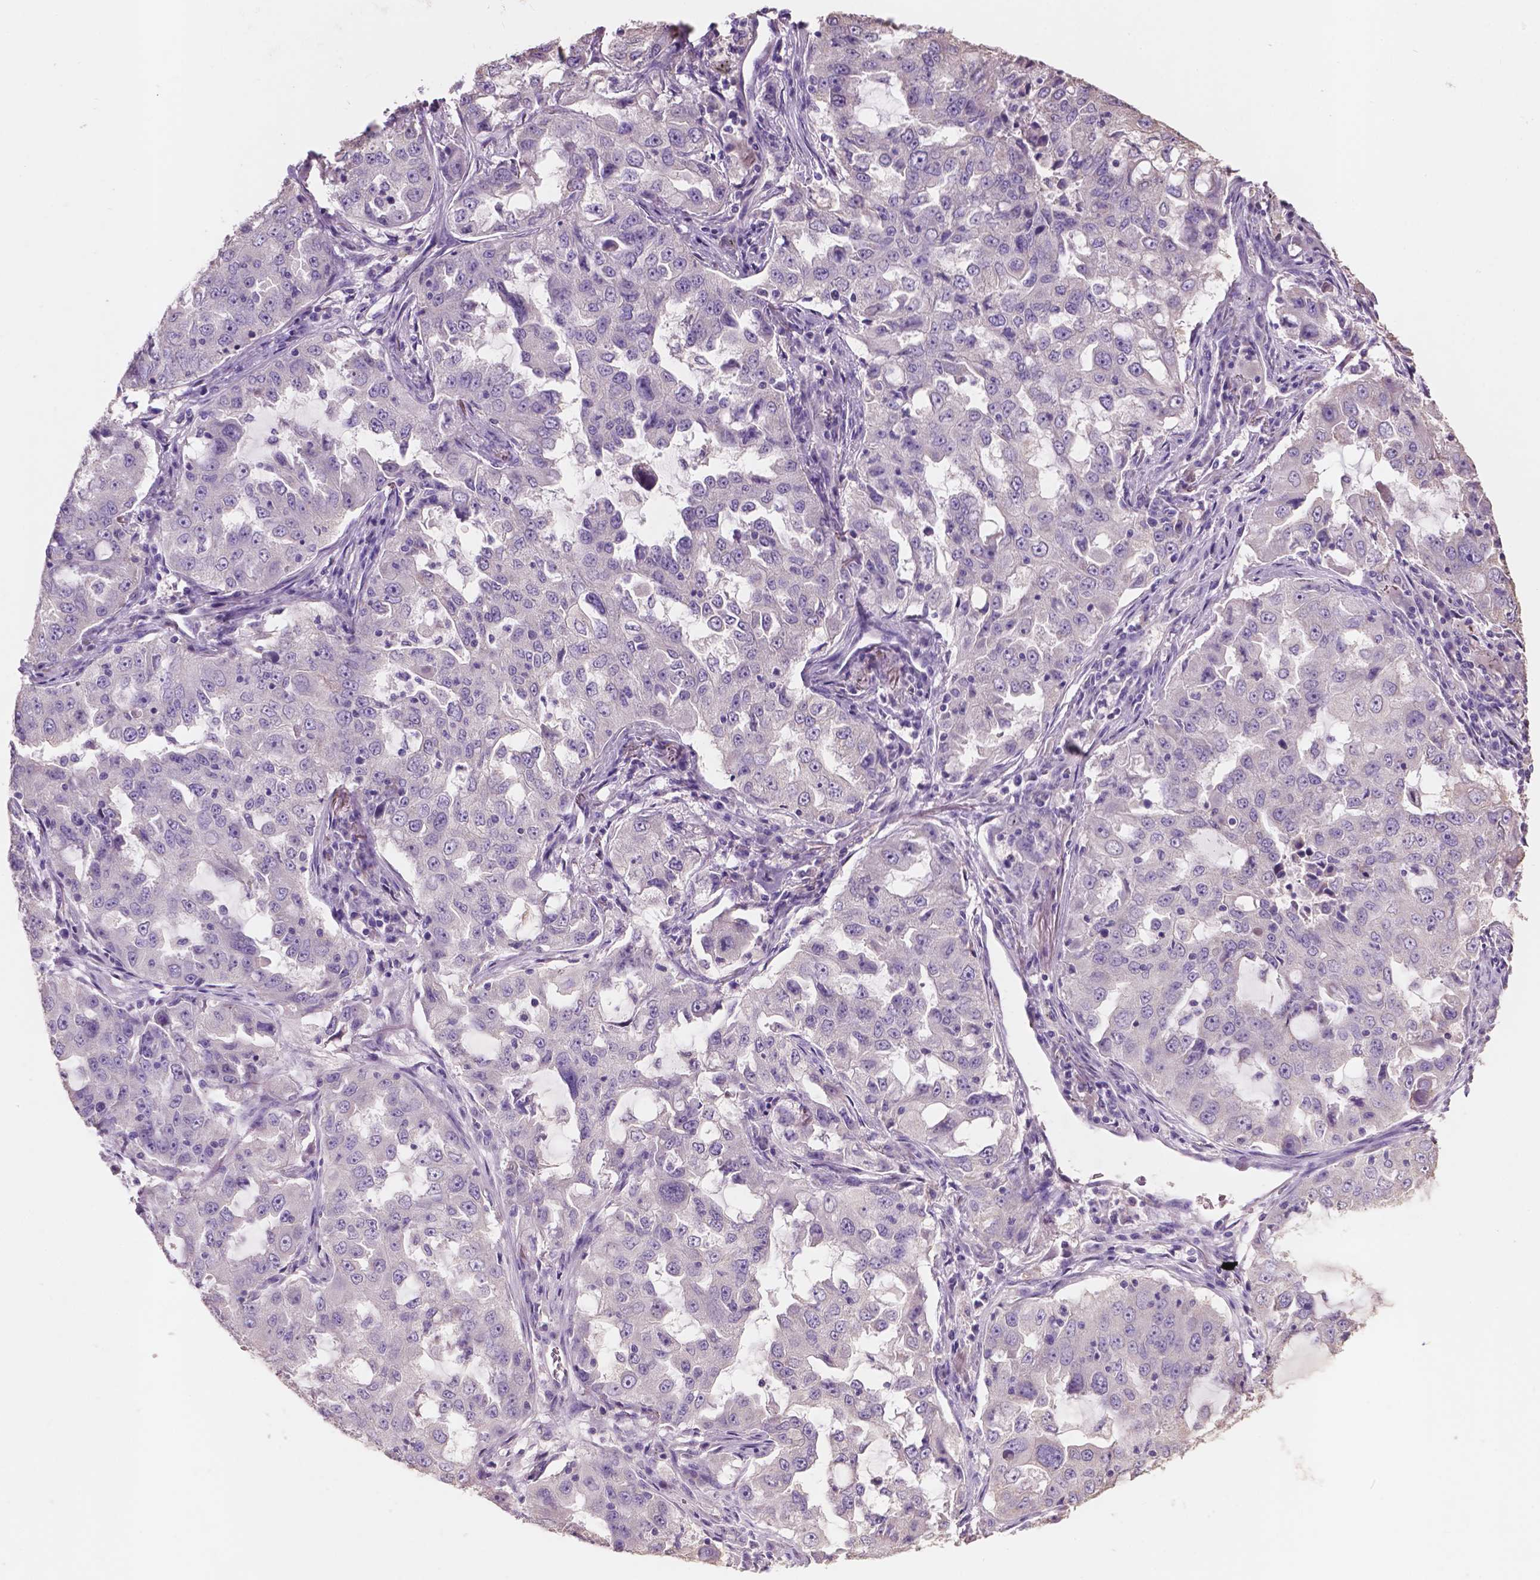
{"staining": {"intensity": "negative", "quantity": "none", "location": "none"}, "tissue": "lung cancer", "cell_type": "Tumor cells", "image_type": "cancer", "snomed": [{"axis": "morphology", "description": "Adenocarcinoma, NOS"}, {"axis": "topography", "description": "Lung"}], "caption": "The image demonstrates no staining of tumor cells in lung cancer (adenocarcinoma).", "gene": "SBSN", "patient": {"sex": "female", "age": 61}}